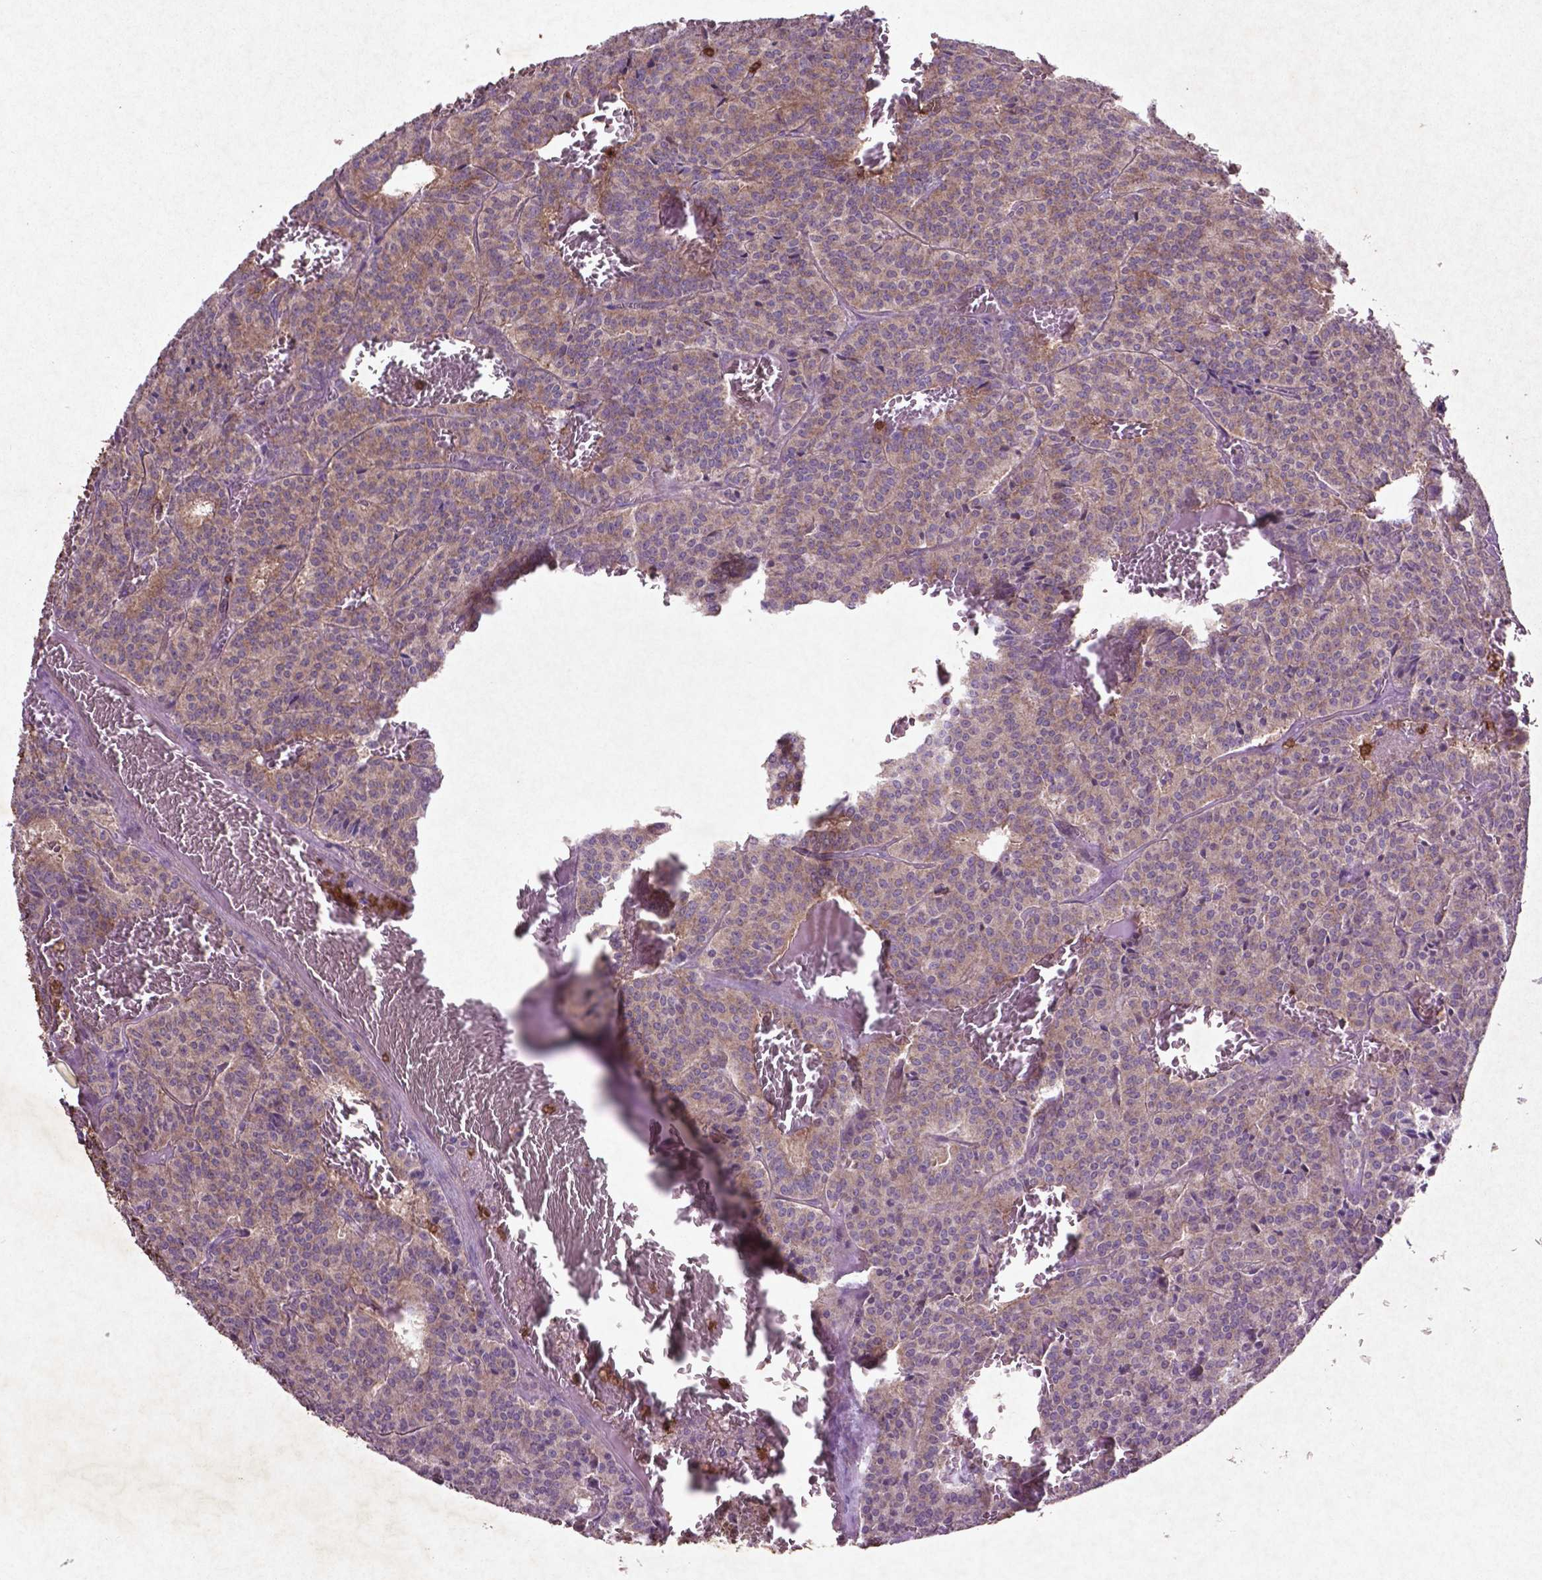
{"staining": {"intensity": "weak", "quantity": ">75%", "location": "cytoplasmic/membranous"}, "tissue": "carcinoid", "cell_type": "Tumor cells", "image_type": "cancer", "snomed": [{"axis": "morphology", "description": "Carcinoid, malignant, NOS"}, {"axis": "topography", "description": "Lung"}], "caption": "The image shows immunohistochemical staining of carcinoid. There is weak cytoplasmic/membranous positivity is appreciated in about >75% of tumor cells. (Stains: DAB (3,3'-diaminobenzidine) in brown, nuclei in blue, Microscopy: brightfield microscopy at high magnification).", "gene": "MTOR", "patient": {"sex": "male", "age": 70}}